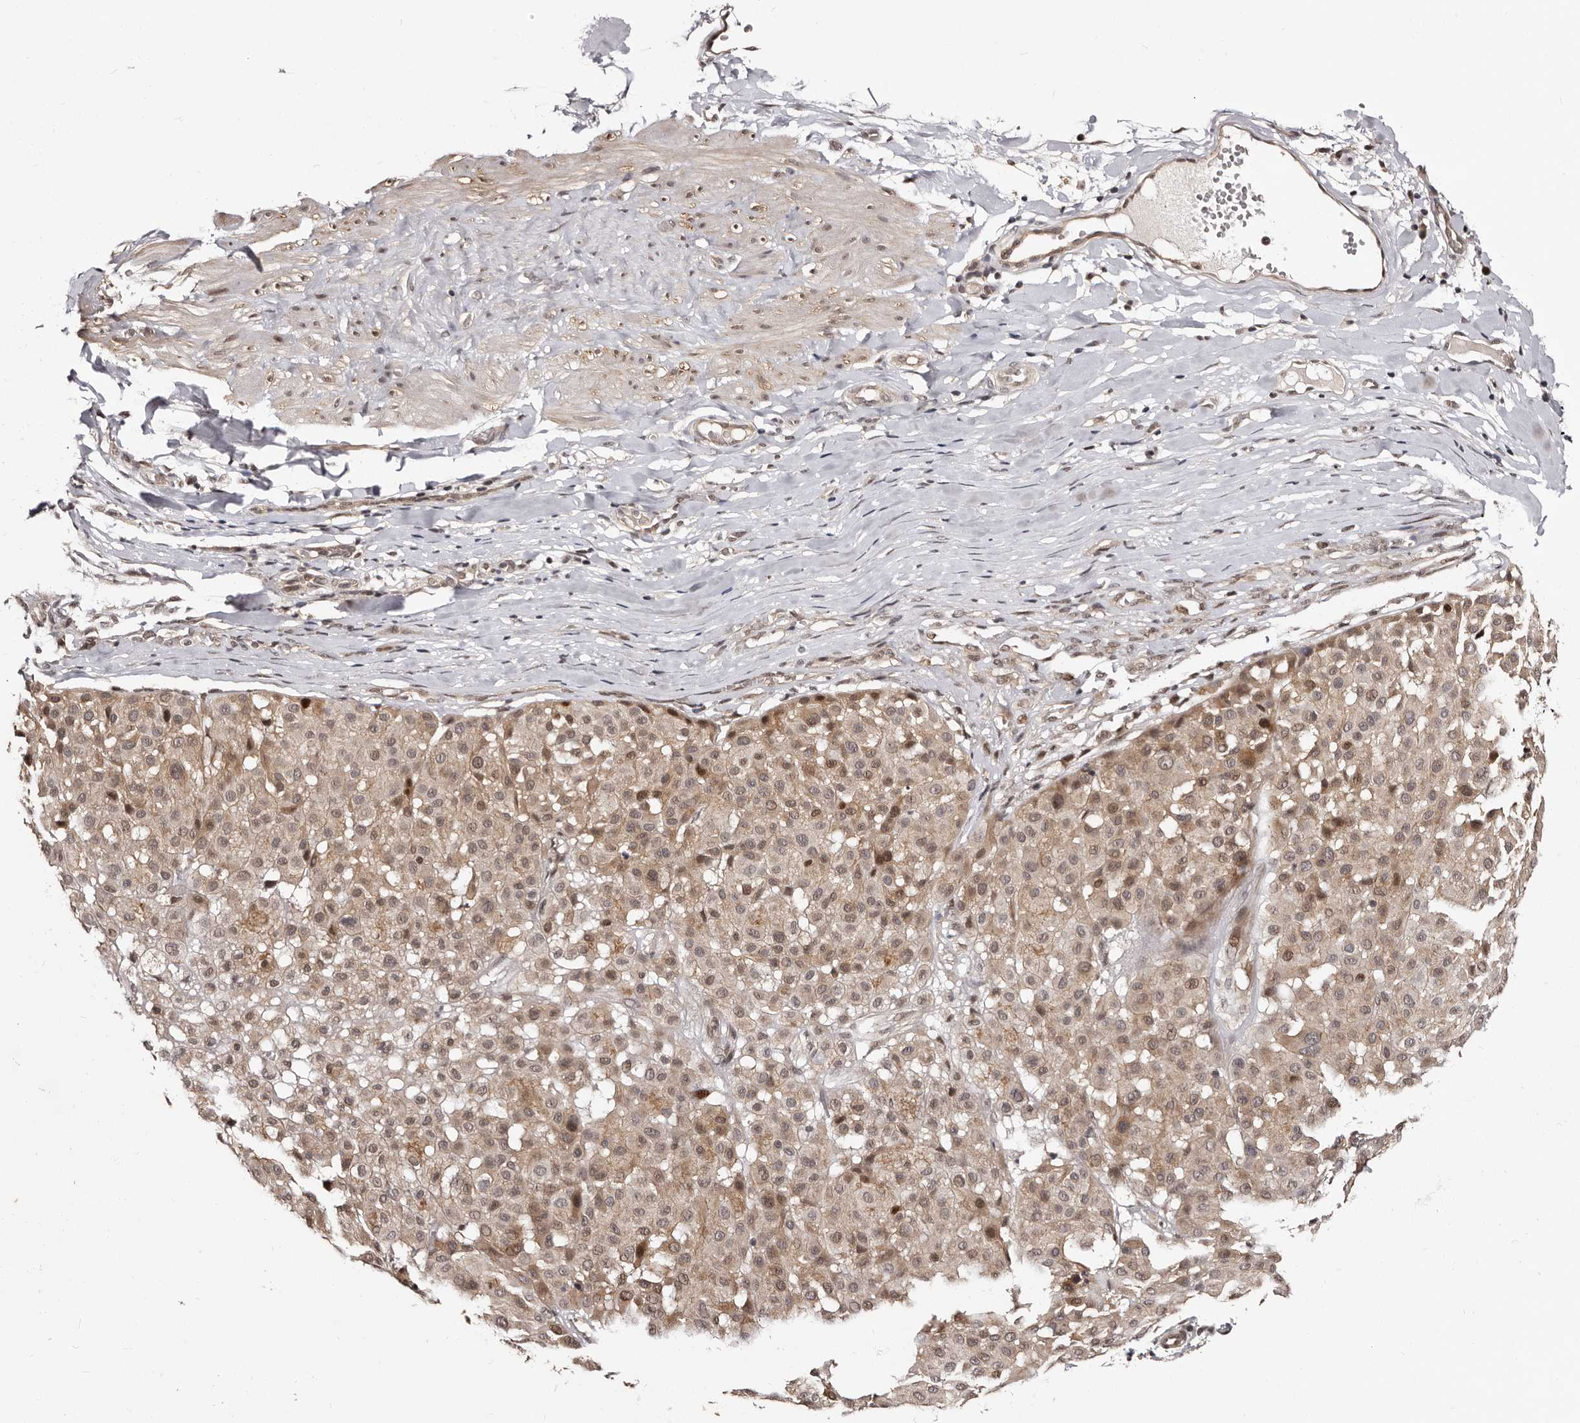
{"staining": {"intensity": "weak", "quantity": ">75%", "location": "cytoplasmic/membranous,nuclear"}, "tissue": "melanoma", "cell_type": "Tumor cells", "image_type": "cancer", "snomed": [{"axis": "morphology", "description": "Malignant melanoma, Metastatic site"}, {"axis": "topography", "description": "Soft tissue"}], "caption": "A histopathology image of human melanoma stained for a protein demonstrates weak cytoplasmic/membranous and nuclear brown staining in tumor cells.", "gene": "TBC1D22B", "patient": {"sex": "male", "age": 41}}